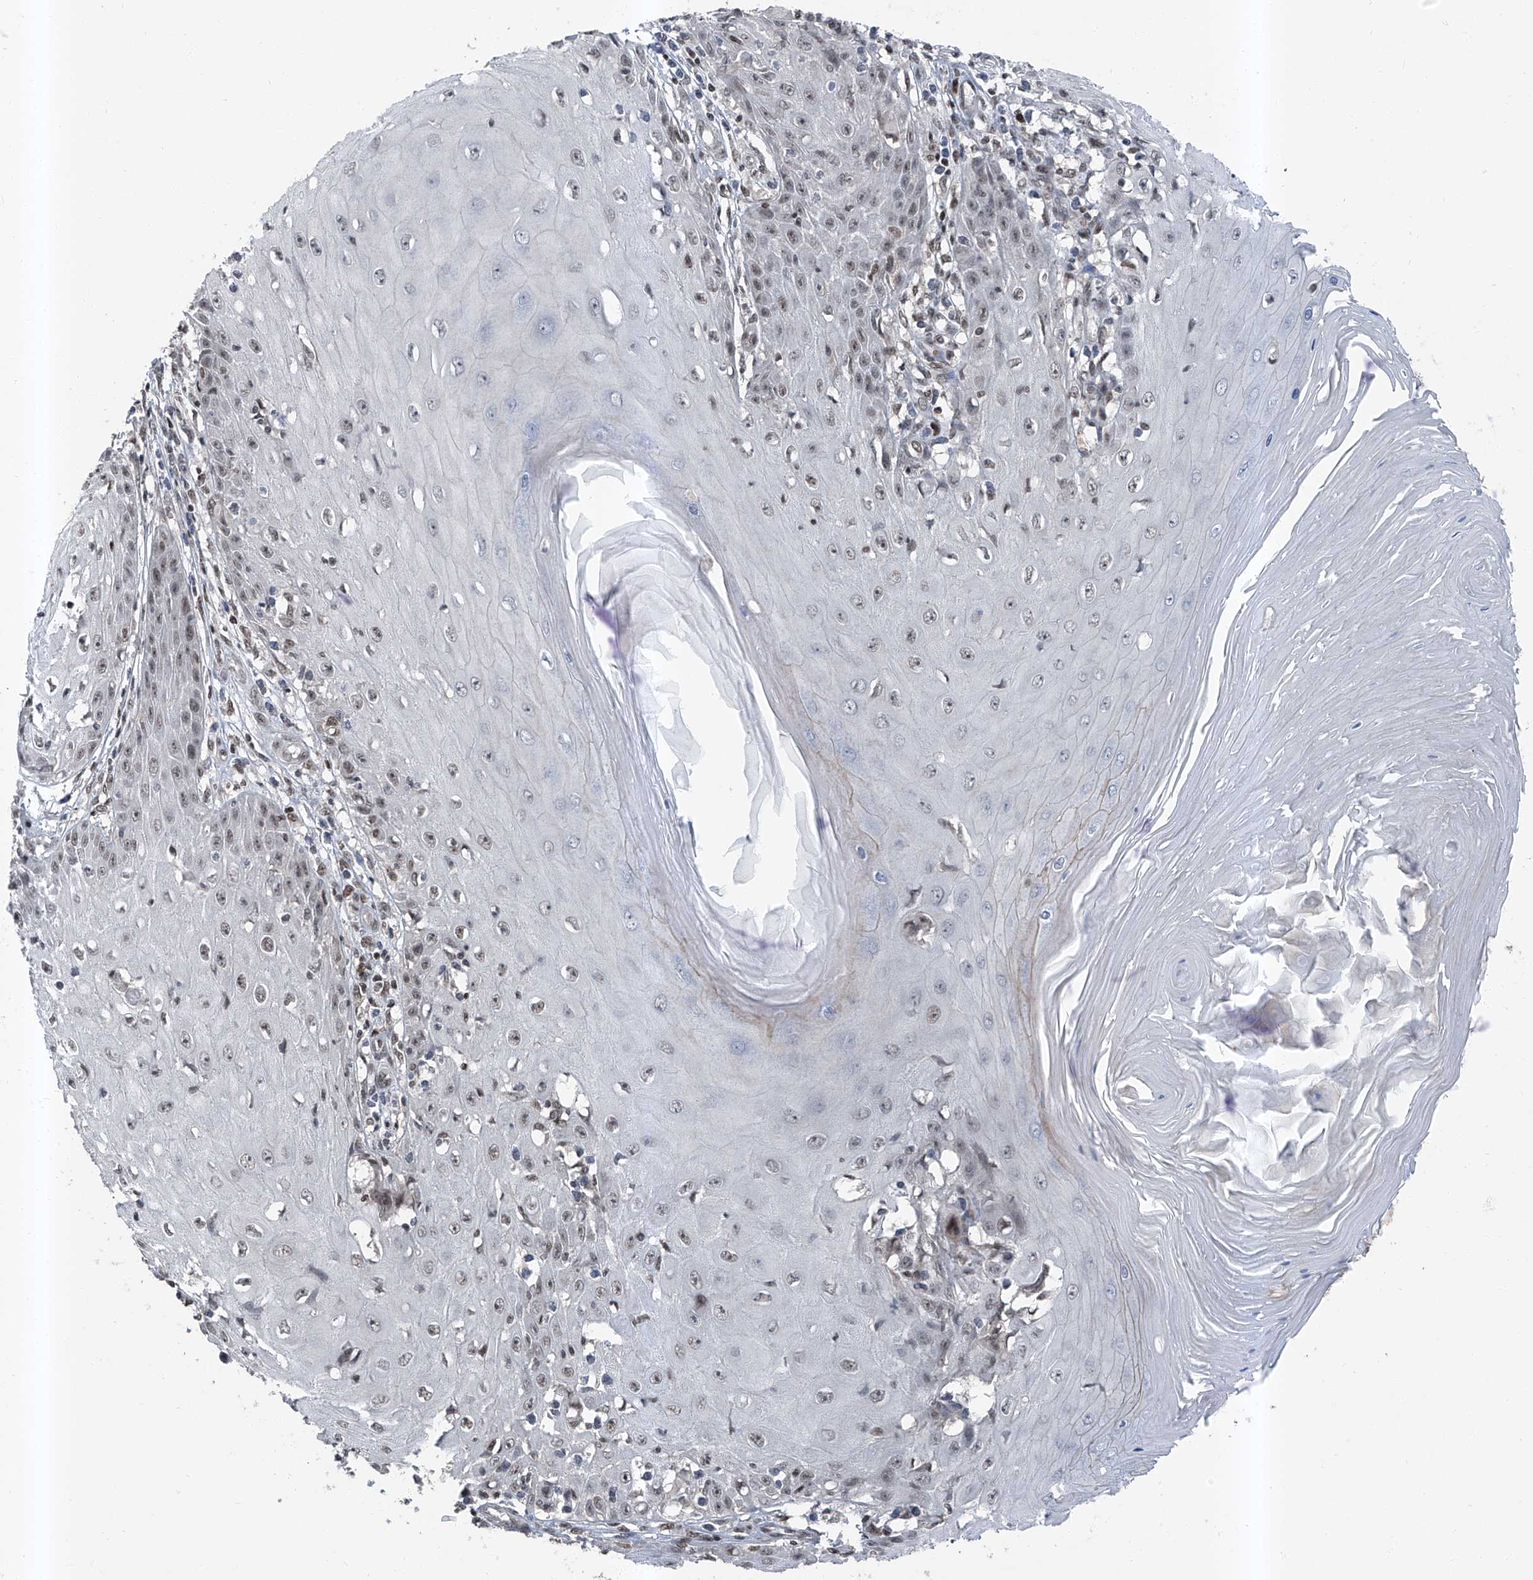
{"staining": {"intensity": "negative", "quantity": "none", "location": "none"}, "tissue": "skin cancer", "cell_type": "Tumor cells", "image_type": "cancer", "snomed": [{"axis": "morphology", "description": "Squamous cell carcinoma, NOS"}, {"axis": "topography", "description": "Skin"}], "caption": "Immunohistochemistry (IHC) histopathology image of neoplastic tissue: skin squamous cell carcinoma stained with DAB shows no significant protein staining in tumor cells.", "gene": "BMI1", "patient": {"sex": "female", "age": 73}}